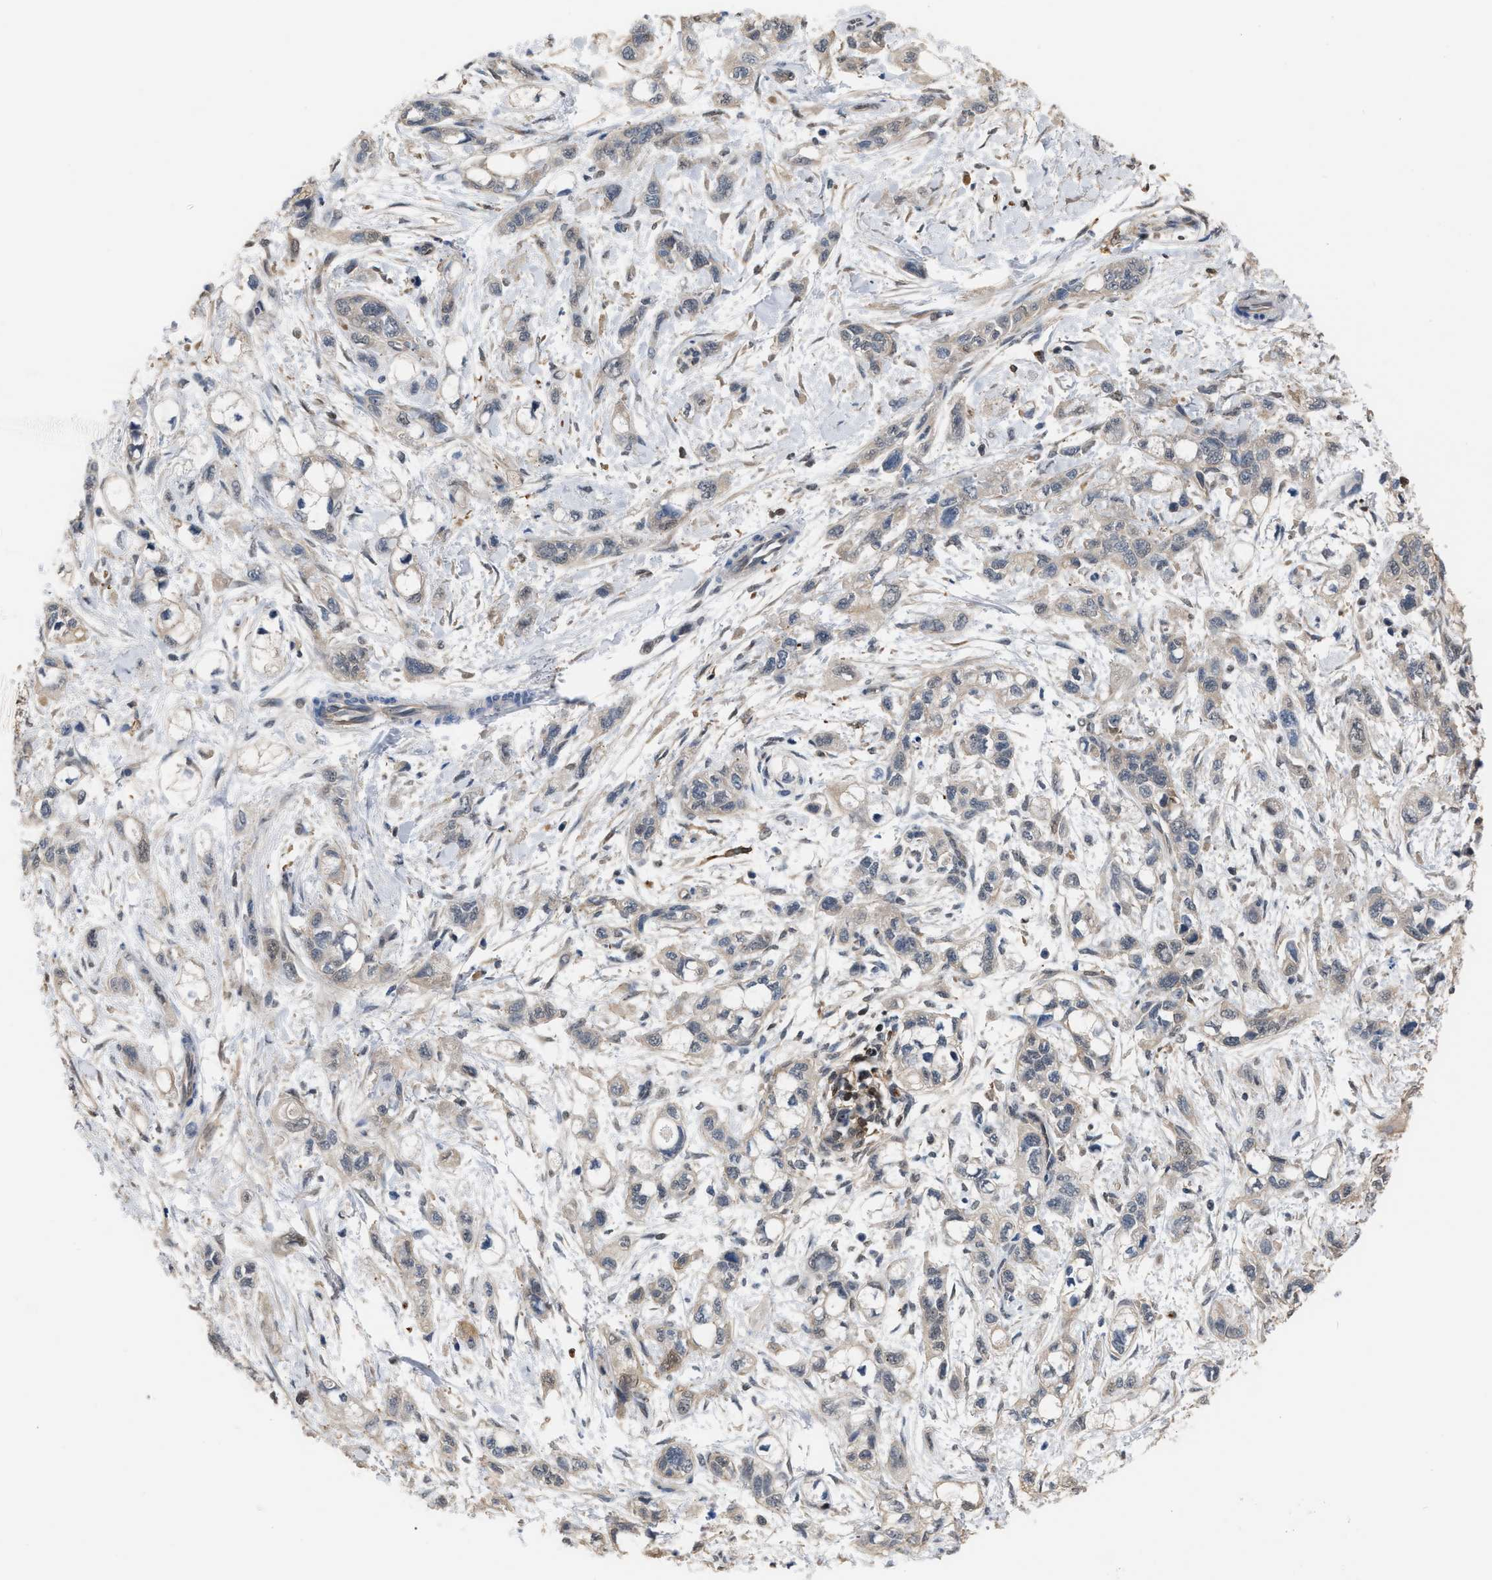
{"staining": {"intensity": "weak", "quantity": "<25%", "location": "cytoplasmic/membranous"}, "tissue": "pancreatic cancer", "cell_type": "Tumor cells", "image_type": "cancer", "snomed": [{"axis": "morphology", "description": "Adenocarcinoma, NOS"}, {"axis": "topography", "description": "Pancreas"}], "caption": "IHC image of human pancreatic adenocarcinoma stained for a protein (brown), which demonstrates no expression in tumor cells. Nuclei are stained in blue.", "gene": "MTPN", "patient": {"sex": "male", "age": 74}}